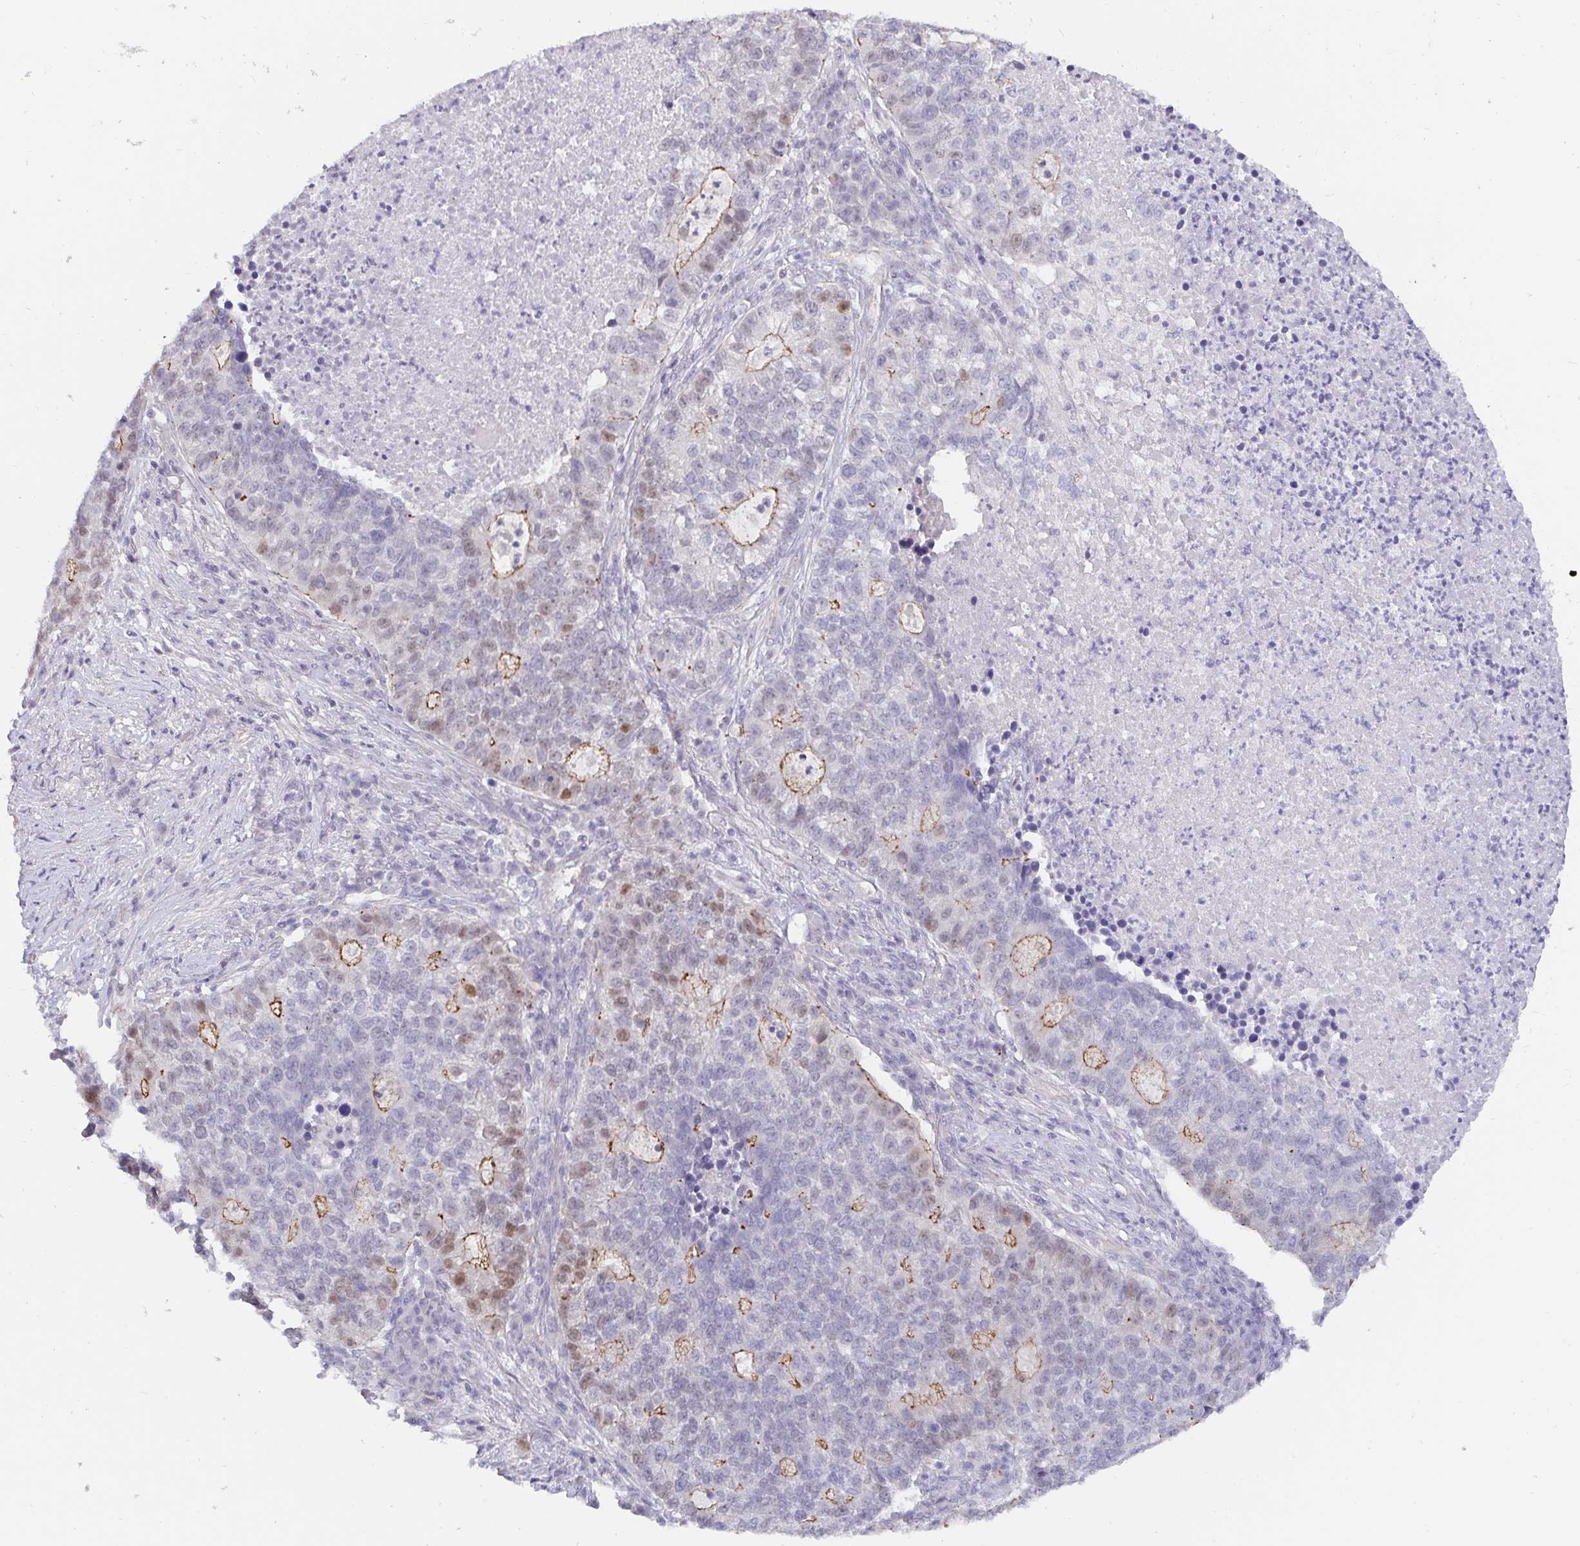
{"staining": {"intensity": "moderate", "quantity": "<25%", "location": "cytoplasmic/membranous,nuclear"}, "tissue": "lung cancer", "cell_type": "Tumor cells", "image_type": "cancer", "snomed": [{"axis": "morphology", "description": "Adenocarcinoma, NOS"}, {"axis": "topography", "description": "Lung"}], "caption": "Lung cancer stained for a protein (brown) shows moderate cytoplasmic/membranous and nuclear positive staining in about <25% of tumor cells.", "gene": "PDX1", "patient": {"sex": "male", "age": 57}}